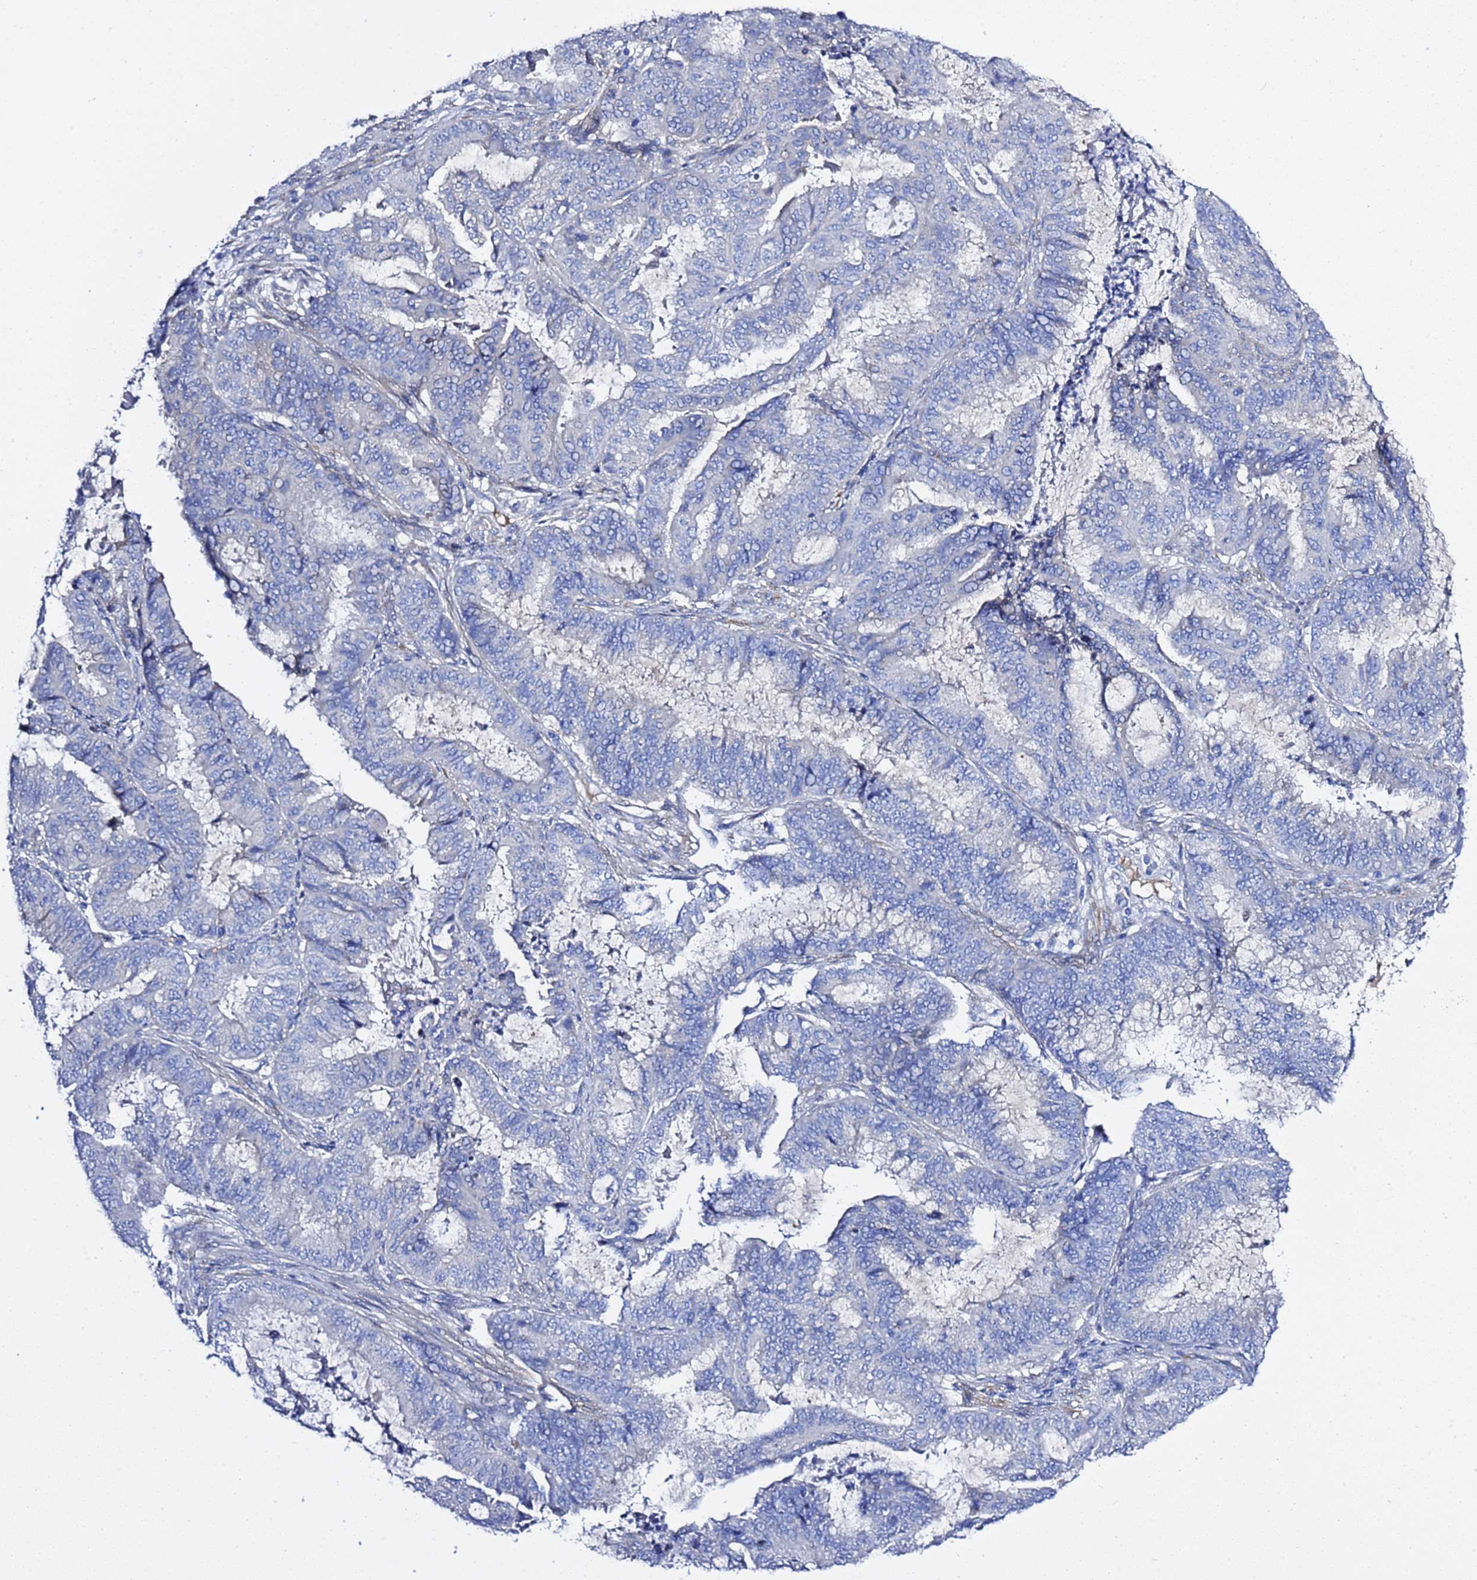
{"staining": {"intensity": "negative", "quantity": "none", "location": "none"}, "tissue": "endometrial cancer", "cell_type": "Tumor cells", "image_type": "cancer", "snomed": [{"axis": "morphology", "description": "Adenocarcinoma, NOS"}, {"axis": "topography", "description": "Endometrium"}], "caption": "Endometrial adenocarcinoma was stained to show a protein in brown. There is no significant expression in tumor cells.", "gene": "USP18", "patient": {"sex": "female", "age": 51}}